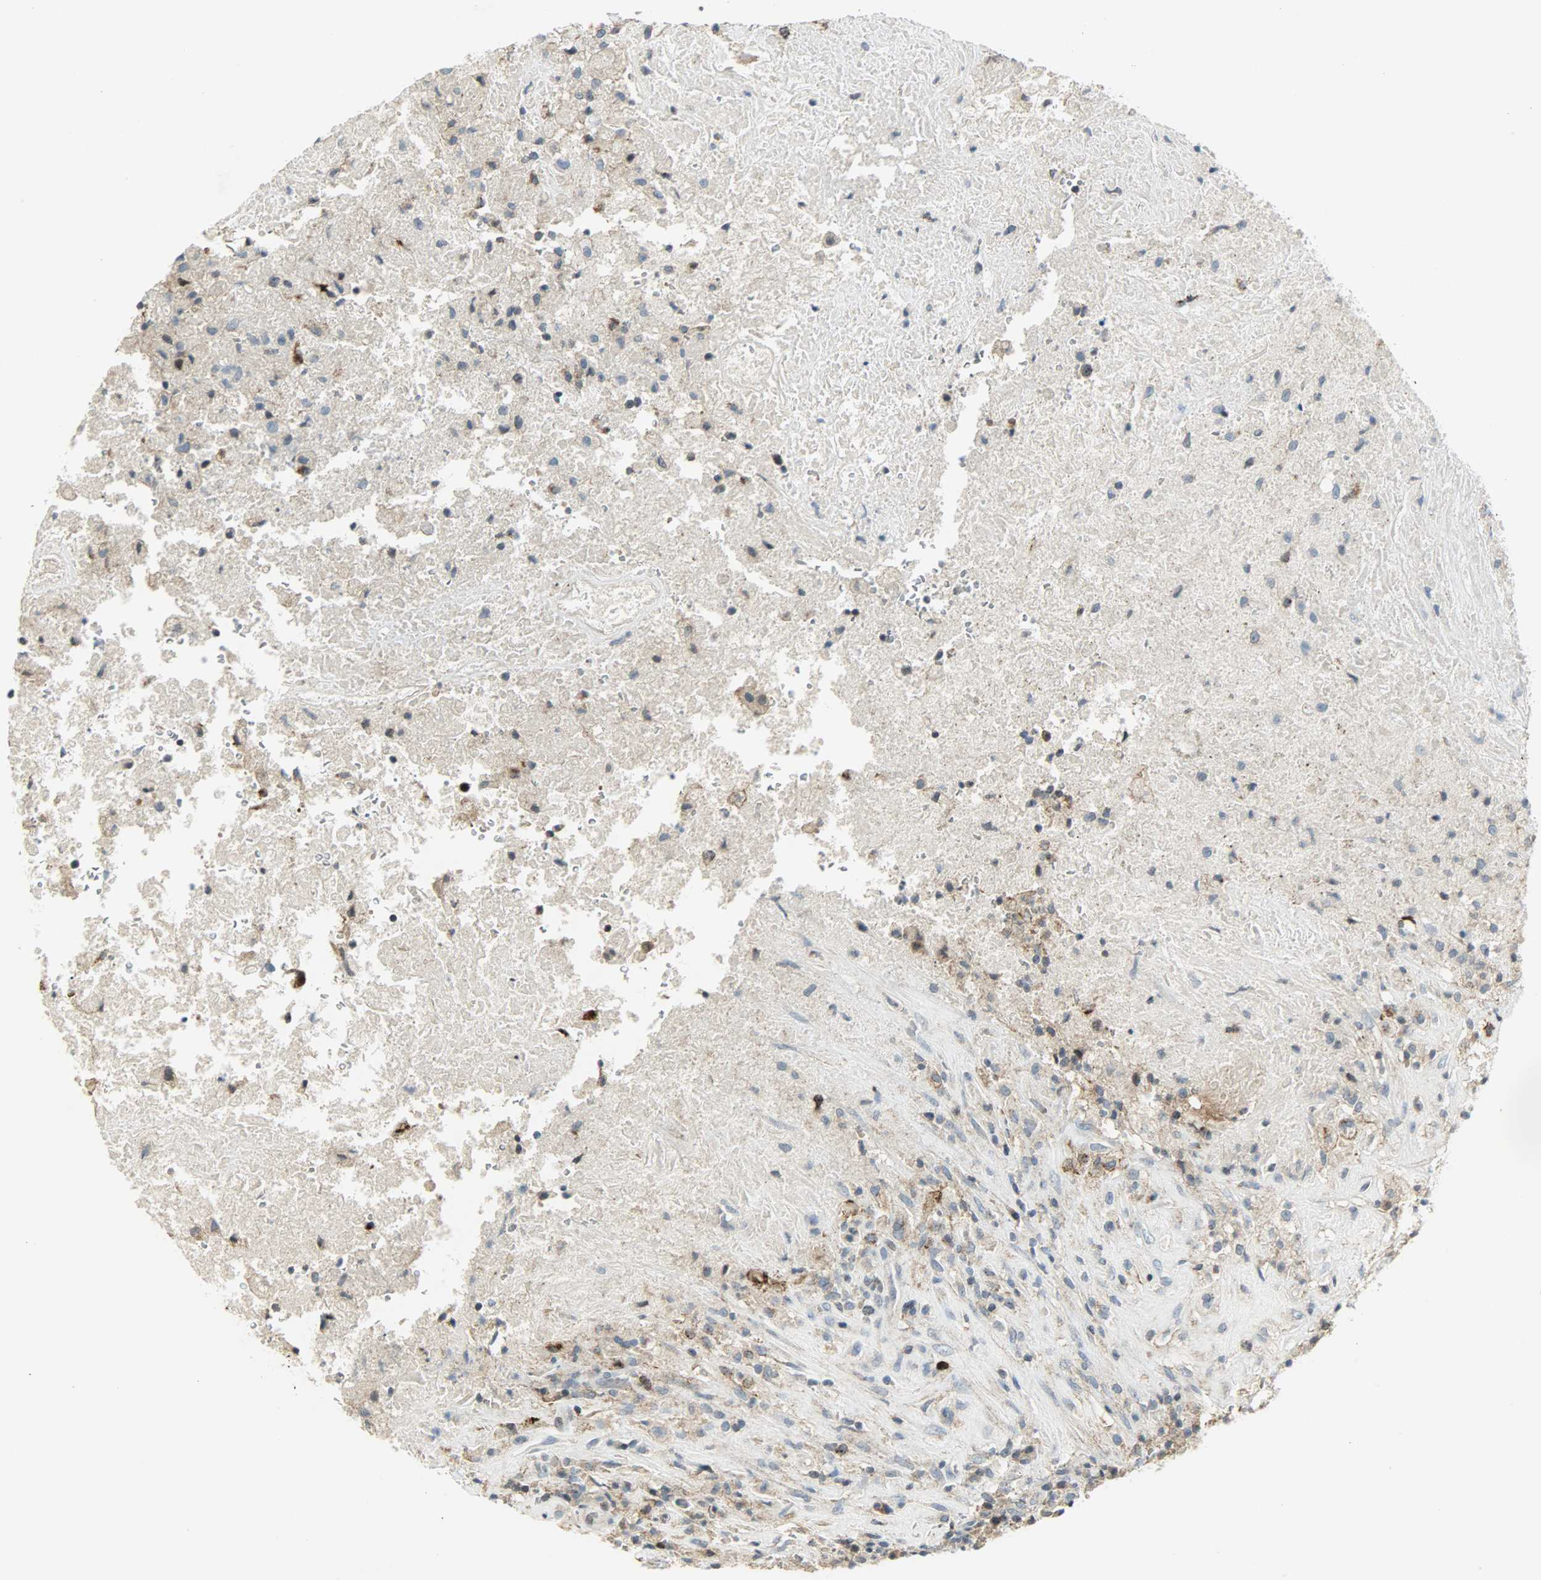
{"staining": {"intensity": "moderate", "quantity": "<25%", "location": "nuclear"}, "tissue": "testis cancer", "cell_type": "Tumor cells", "image_type": "cancer", "snomed": [{"axis": "morphology", "description": "Necrosis, NOS"}, {"axis": "morphology", "description": "Carcinoma, Embryonal, NOS"}, {"axis": "topography", "description": "Testis"}], "caption": "DAB (3,3'-diaminobenzidine) immunohistochemical staining of human testis embryonal carcinoma shows moderate nuclear protein expression in approximately <25% of tumor cells. (DAB (3,3'-diaminobenzidine) IHC with brightfield microscopy, high magnification).", "gene": "AURKB", "patient": {"sex": "male", "age": 19}}